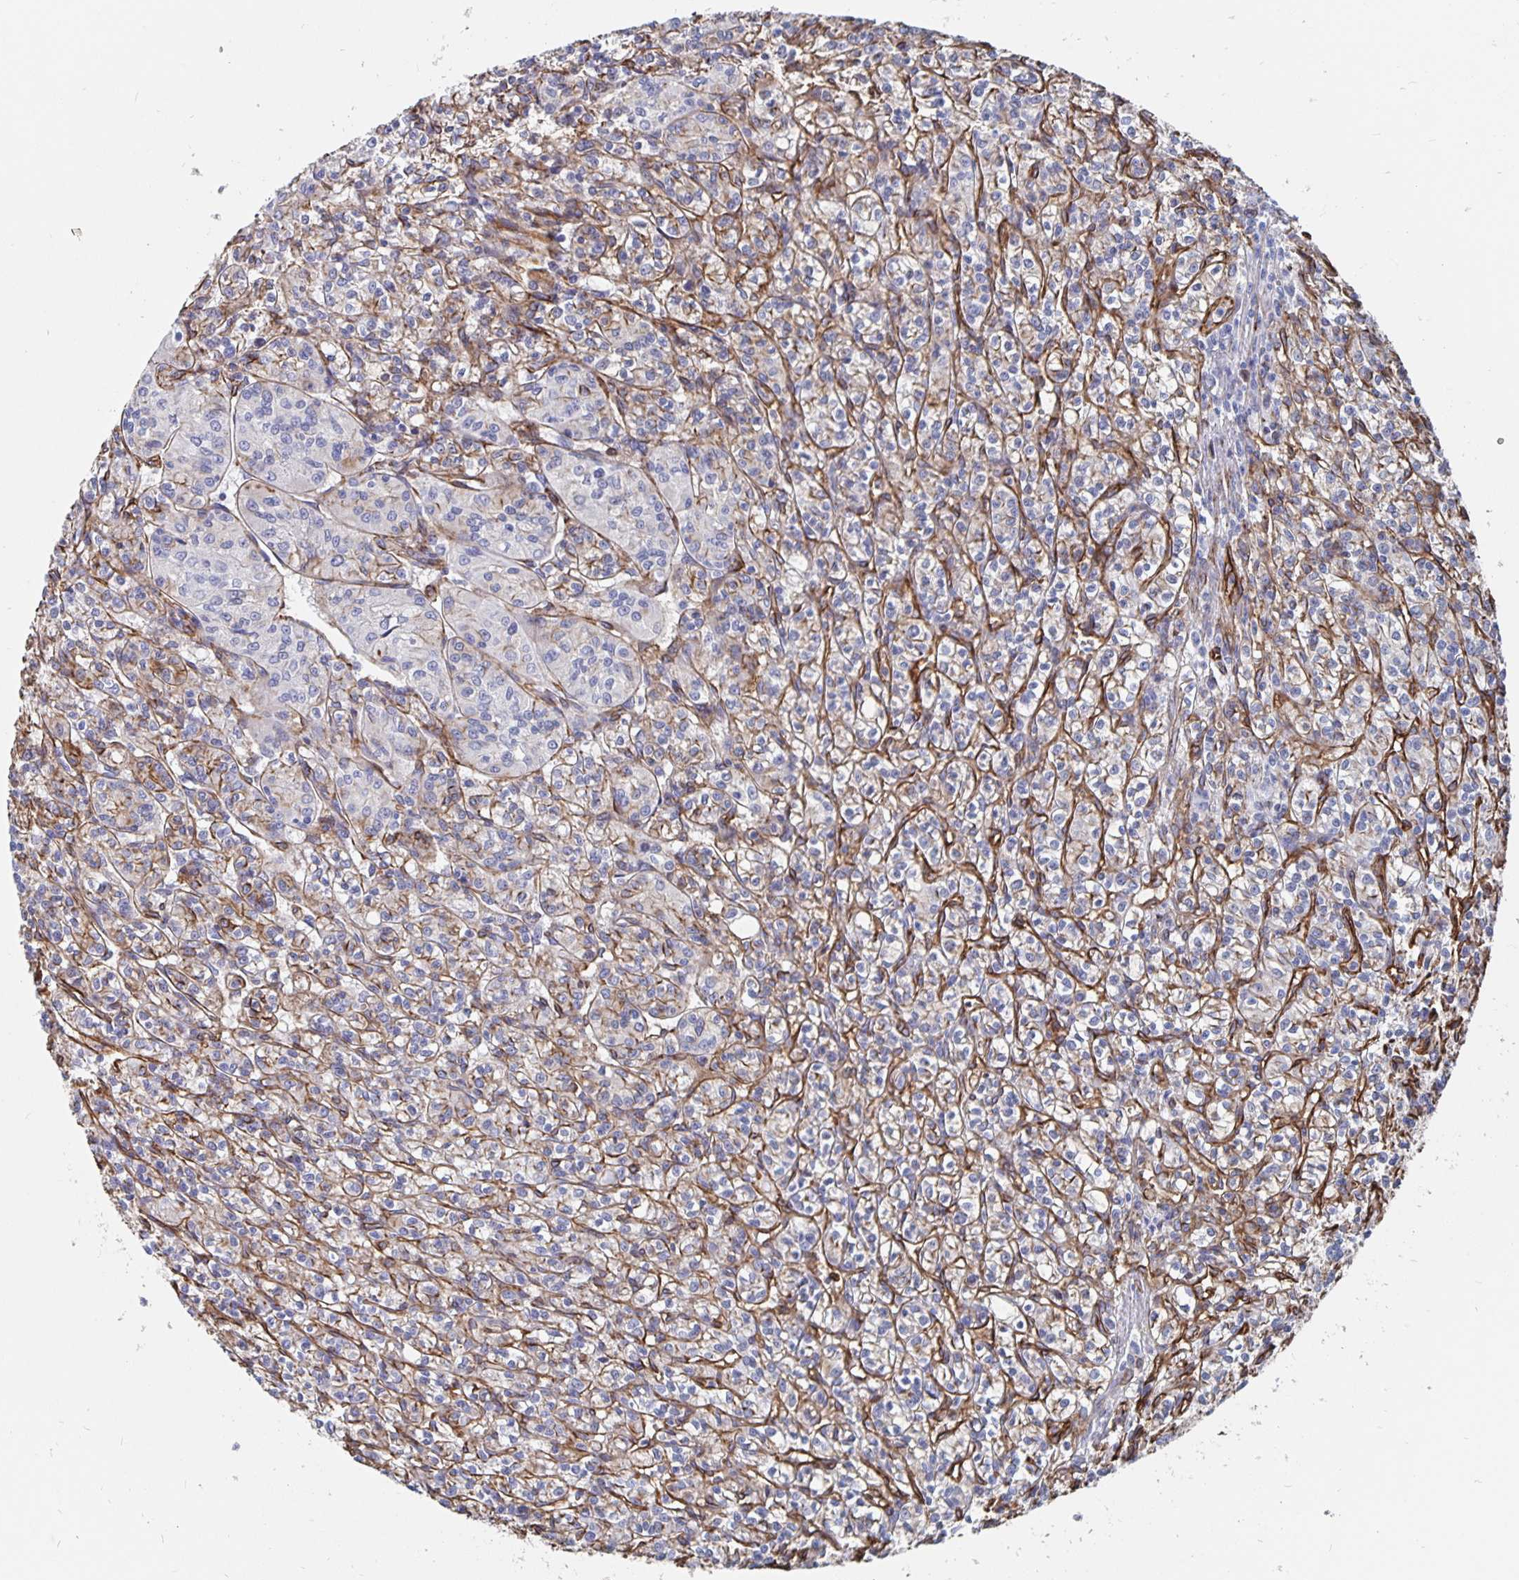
{"staining": {"intensity": "moderate", "quantity": "25%-75%", "location": "cytoplasmic/membranous"}, "tissue": "renal cancer", "cell_type": "Tumor cells", "image_type": "cancer", "snomed": [{"axis": "morphology", "description": "Adenocarcinoma, NOS"}, {"axis": "topography", "description": "Kidney"}], "caption": "Renal adenocarcinoma stained with a brown dye displays moderate cytoplasmic/membranous positive expression in about 25%-75% of tumor cells.", "gene": "DCHS2", "patient": {"sex": "male", "age": 36}}